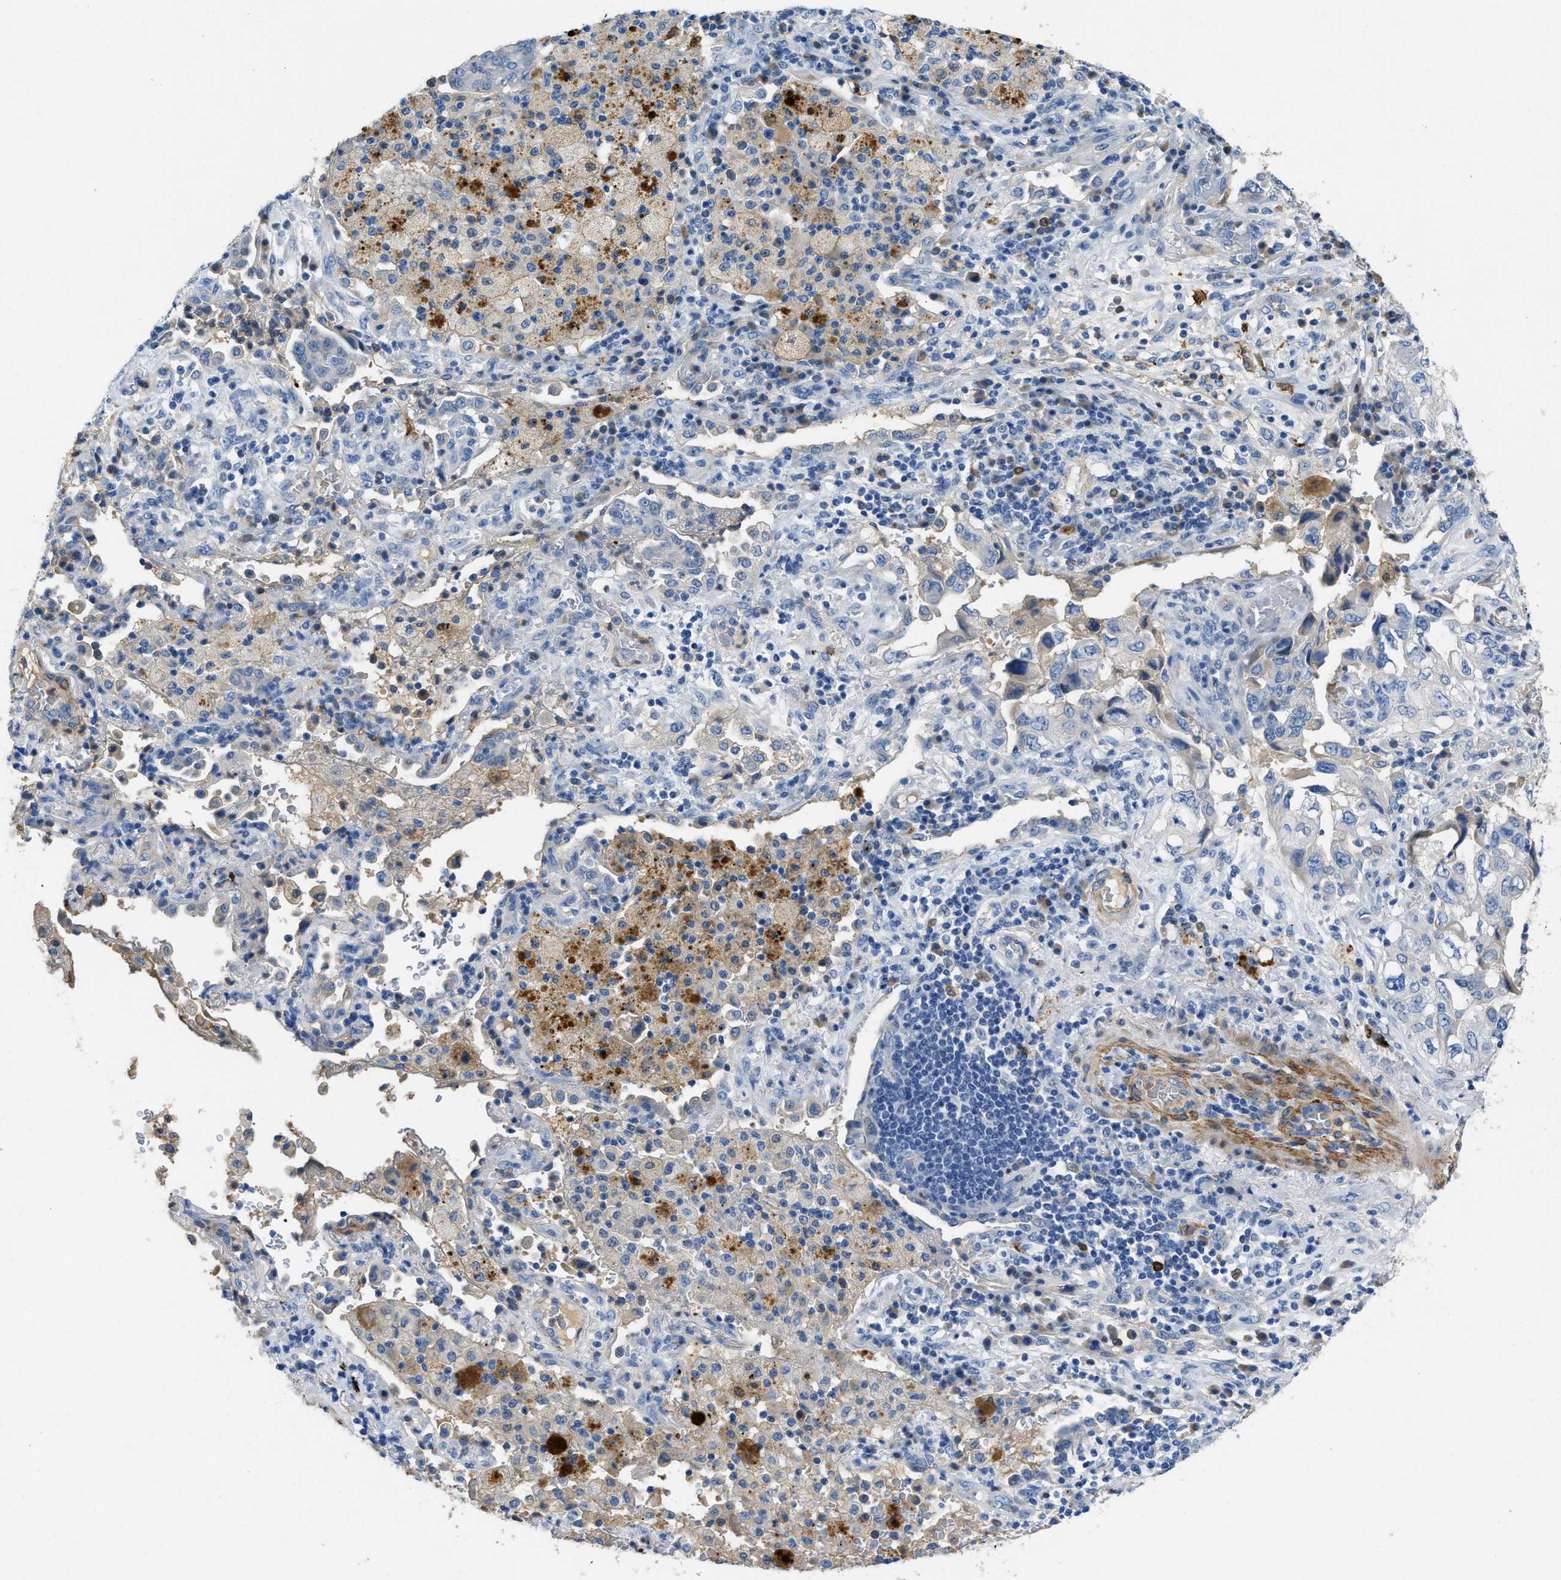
{"staining": {"intensity": "weak", "quantity": "<25%", "location": "cytoplasmic/membranous"}, "tissue": "lung cancer", "cell_type": "Tumor cells", "image_type": "cancer", "snomed": [{"axis": "morphology", "description": "Adenocarcinoma, NOS"}, {"axis": "topography", "description": "Lung"}], "caption": "Immunohistochemical staining of human lung cancer (adenocarcinoma) exhibits no significant staining in tumor cells.", "gene": "SPEG", "patient": {"sex": "male", "age": 64}}